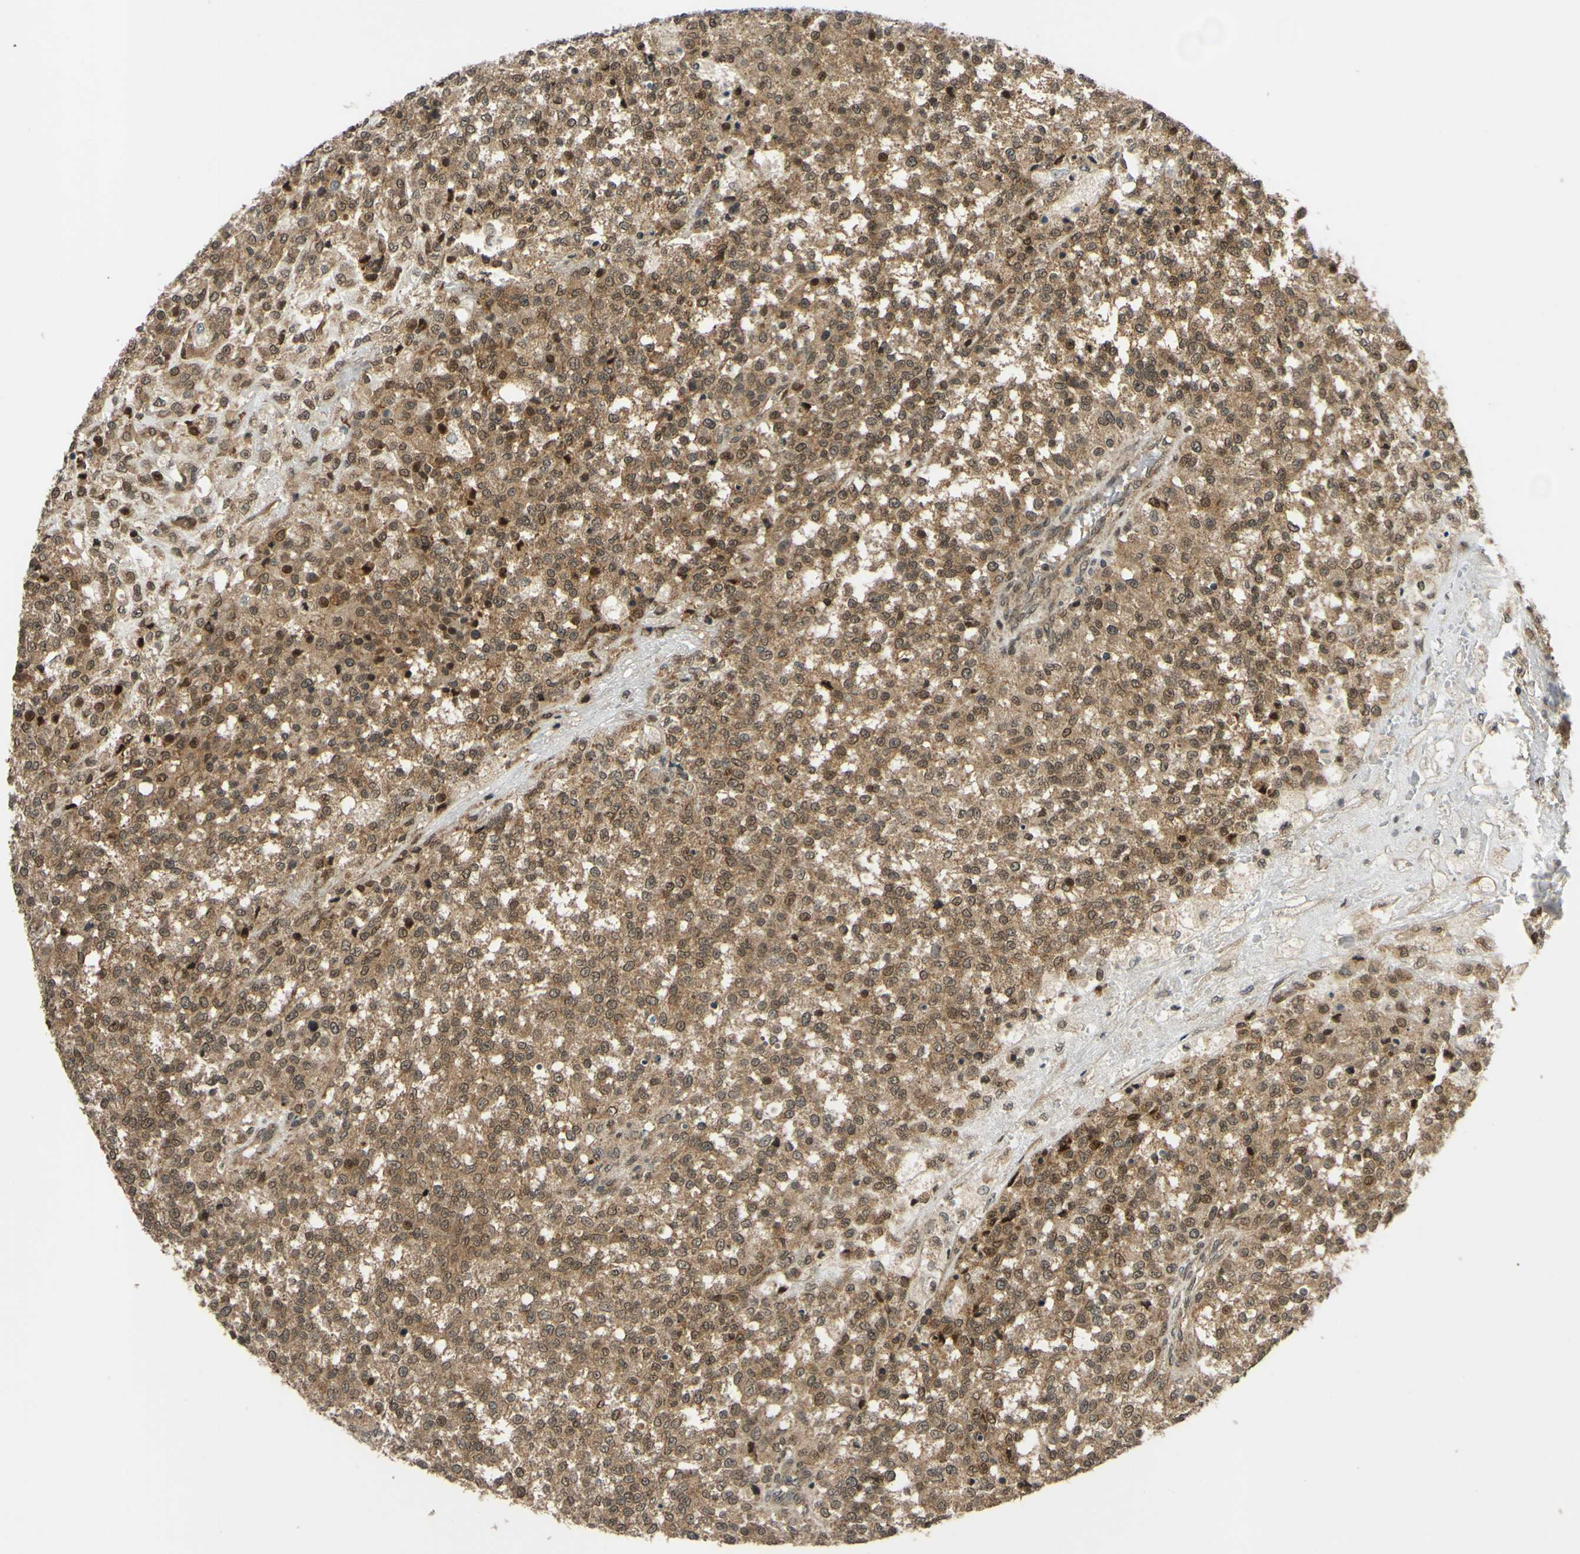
{"staining": {"intensity": "moderate", "quantity": ">75%", "location": "cytoplasmic/membranous,nuclear"}, "tissue": "testis cancer", "cell_type": "Tumor cells", "image_type": "cancer", "snomed": [{"axis": "morphology", "description": "Seminoma, NOS"}, {"axis": "topography", "description": "Testis"}], "caption": "A brown stain shows moderate cytoplasmic/membranous and nuclear staining of a protein in human testis cancer (seminoma) tumor cells.", "gene": "ABCC8", "patient": {"sex": "male", "age": 59}}